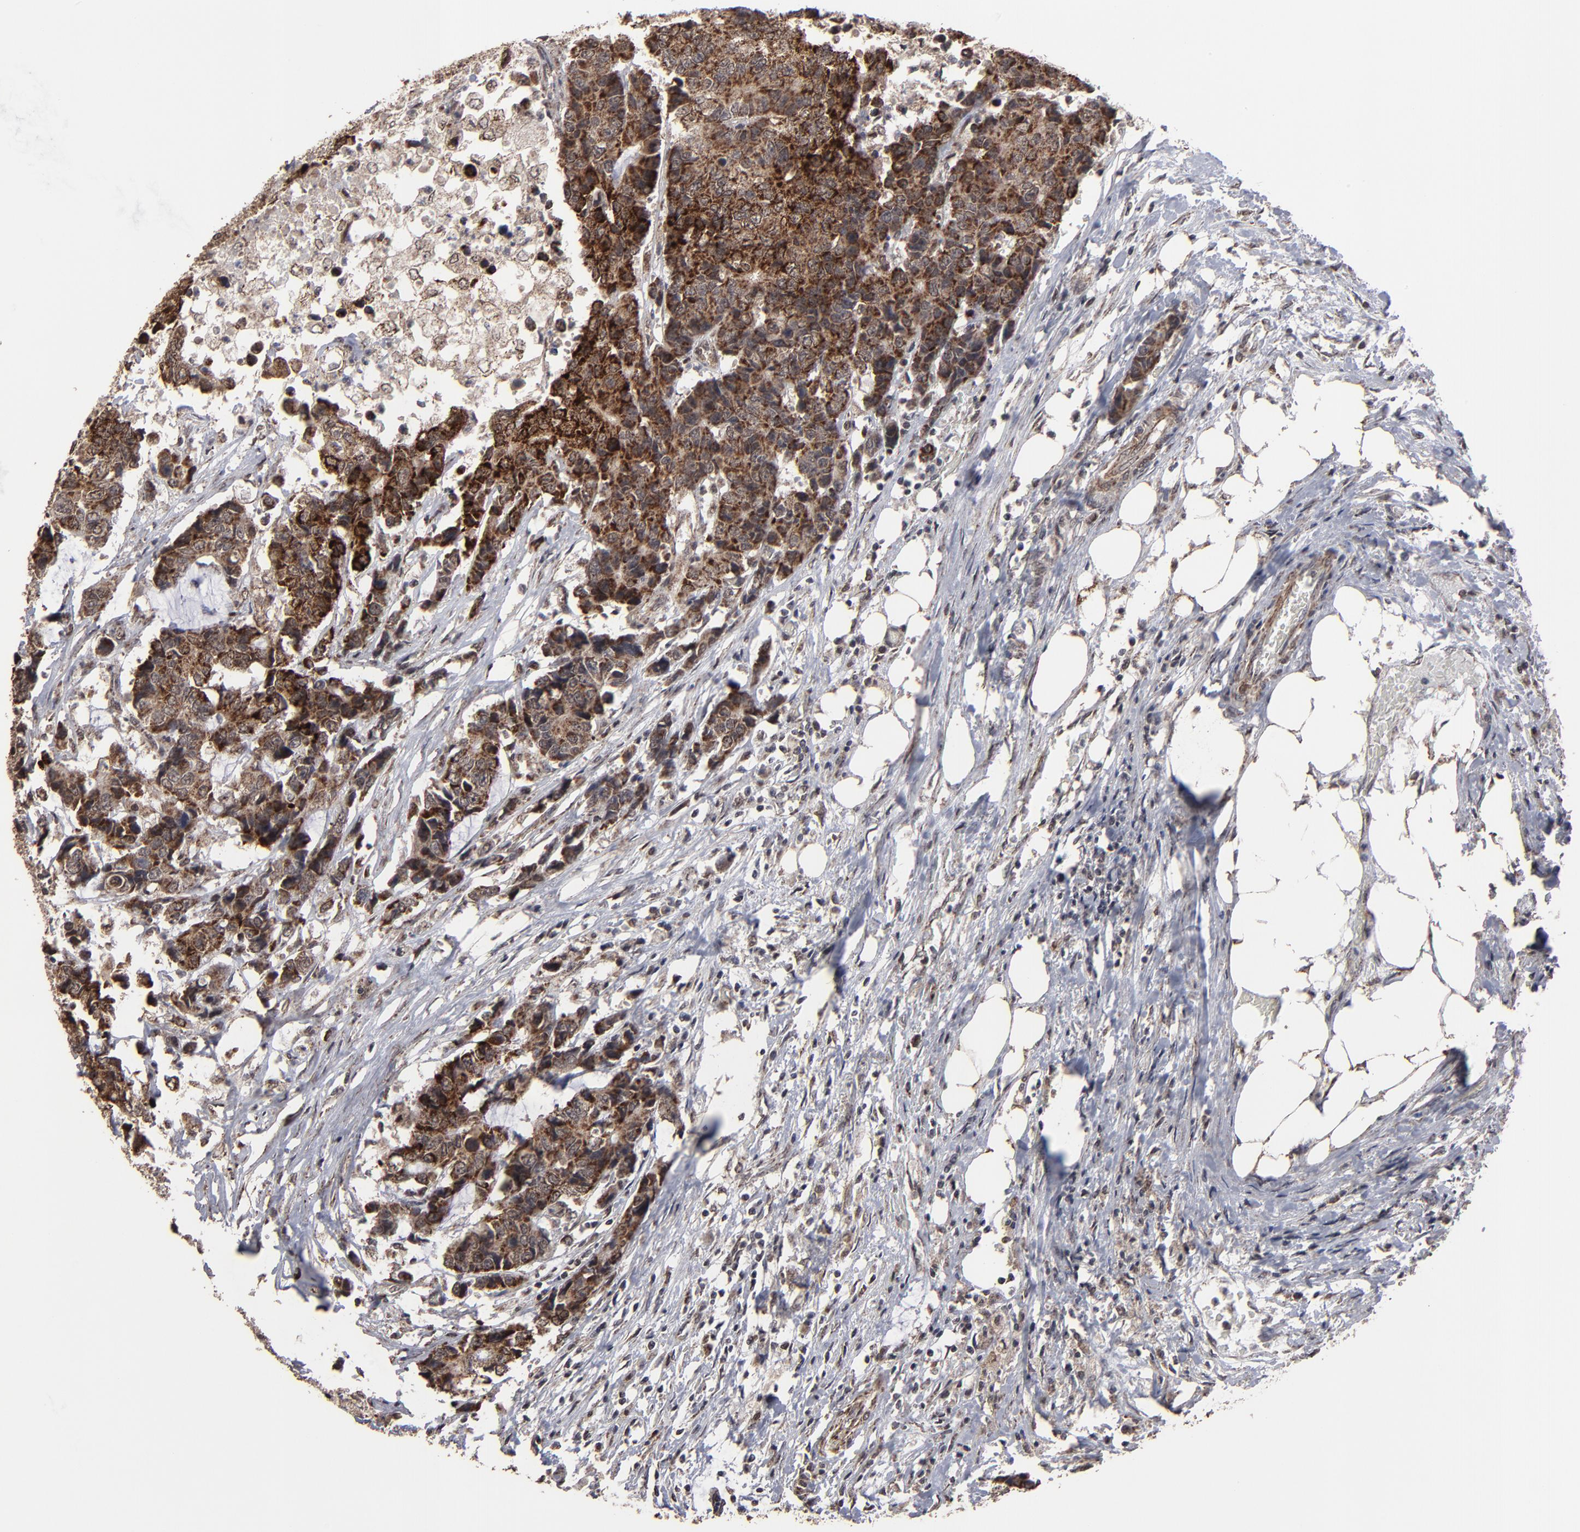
{"staining": {"intensity": "strong", "quantity": ">75%", "location": "cytoplasmic/membranous"}, "tissue": "colorectal cancer", "cell_type": "Tumor cells", "image_type": "cancer", "snomed": [{"axis": "morphology", "description": "Adenocarcinoma, NOS"}, {"axis": "topography", "description": "Colon"}], "caption": "Immunohistochemistry photomicrograph of human colorectal cancer (adenocarcinoma) stained for a protein (brown), which exhibits high levels of strong cytoplasmic/membranous expression in about >75% of tumor cells.", "gene": "BNIP3", "patient": {"sex": "female", "age": 86}}